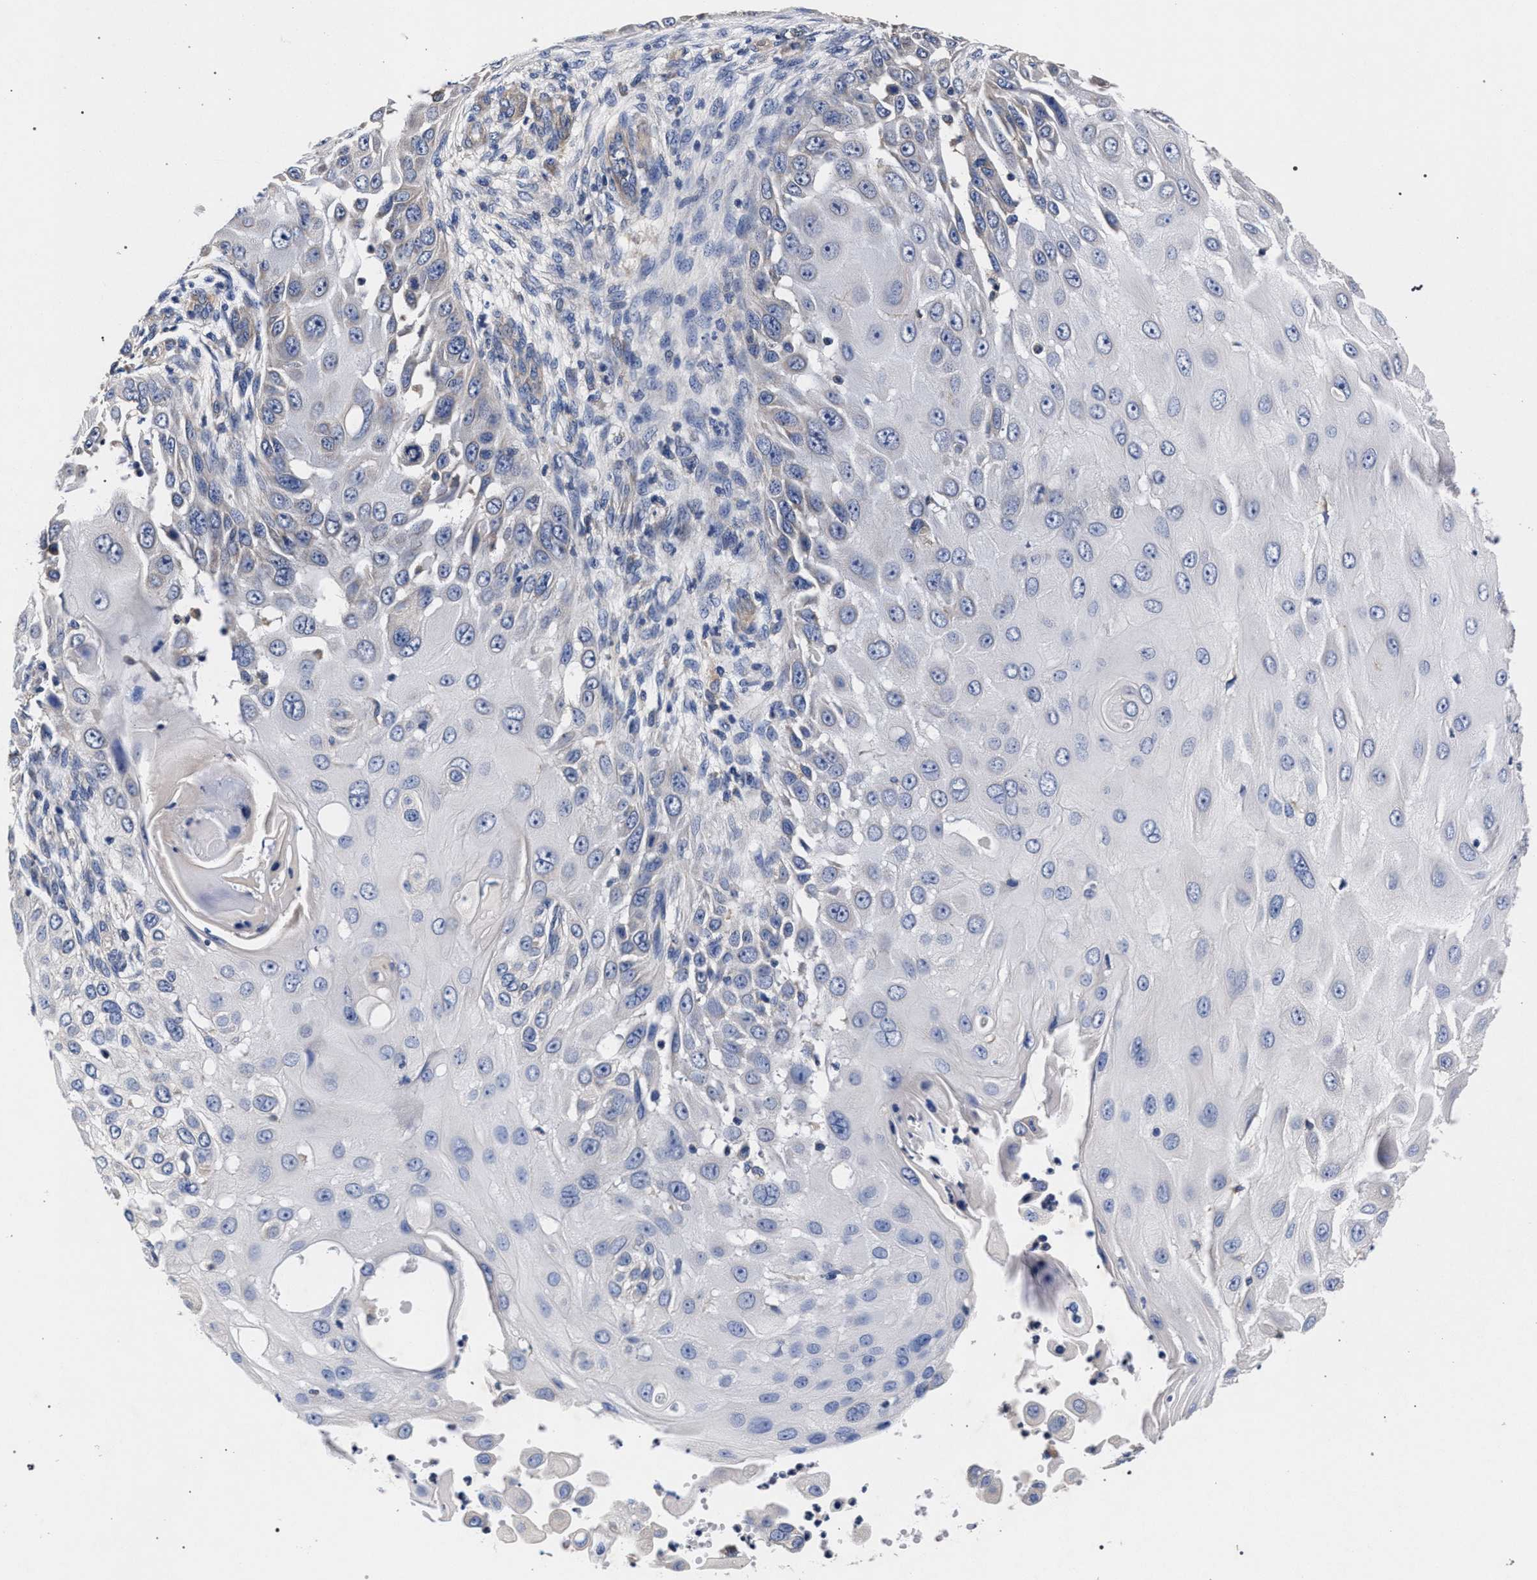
{"staining": {"intensity": "negative", "quantity": "none", "location": "none"}, "tissue": "skin cancer", "cell_type": "Tumor cells", "image_type": "cancer", "snomed": [{"axis": "morphology", "description": "Squamous cell carcinoma, NOS"}, {"axis": "topography", "description": "Skin"}], "caption": "This is a photomicrograph of immunohistochemistry staining of skin cancer, which shows no staining in tumor cells.", "gene": "CFAP95", "patient": {"sex": "female", "age": 44}}